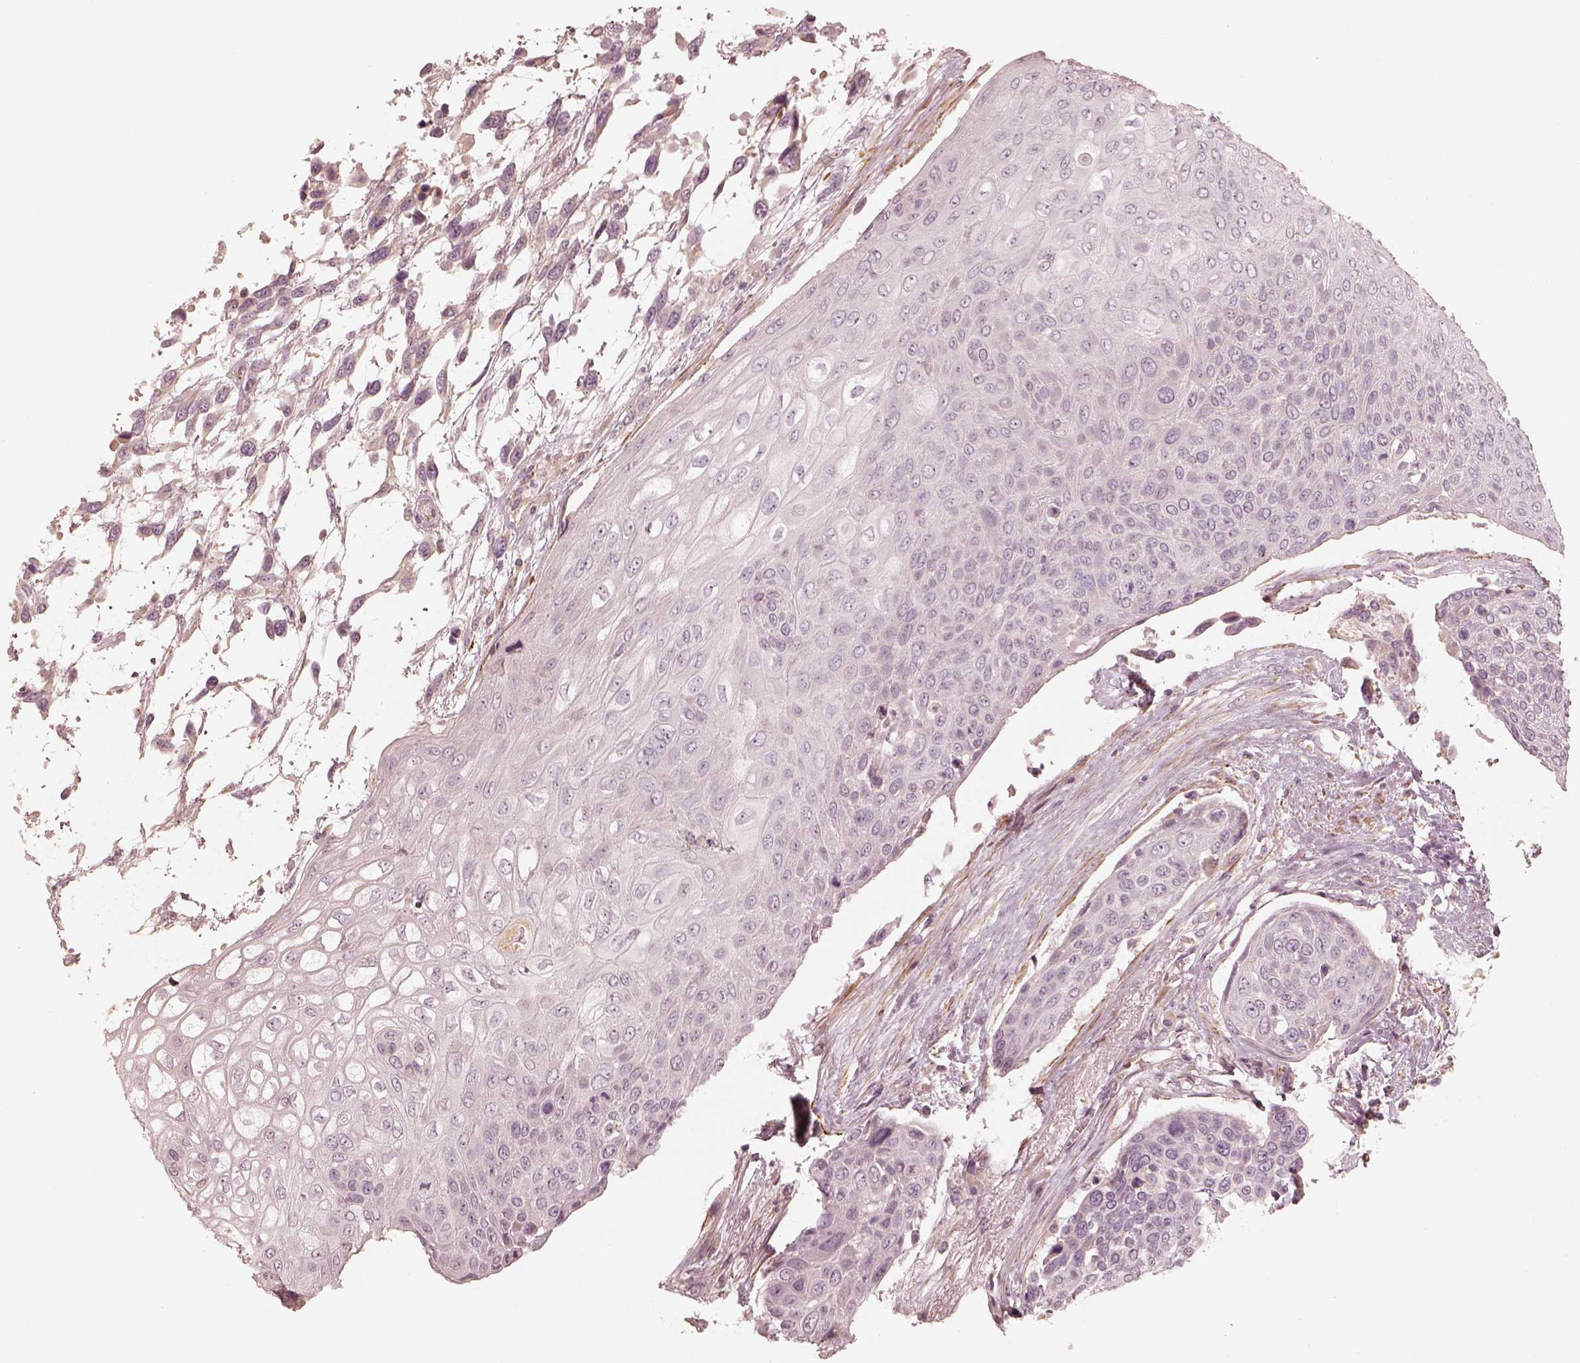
{"staining": {"intensity": "negative", "quantity": "none", "location": "none"}, "tissue": "urothelial cancer", "cell_type": "Tumor cells", "image_type": "cancer", "snomed": [{"axis": "morphology", "description": "Urothelial carcinoma, High grade"}, {"axis": "topography", "description": "Urinary bladder"}], "caption": "This is an IHC micrograph of human high-grade urothelial carcinoma. There is no staining in tumor cells.", "gene": "KCNJ9", "patient": {"sex": "female", "age": 70}}